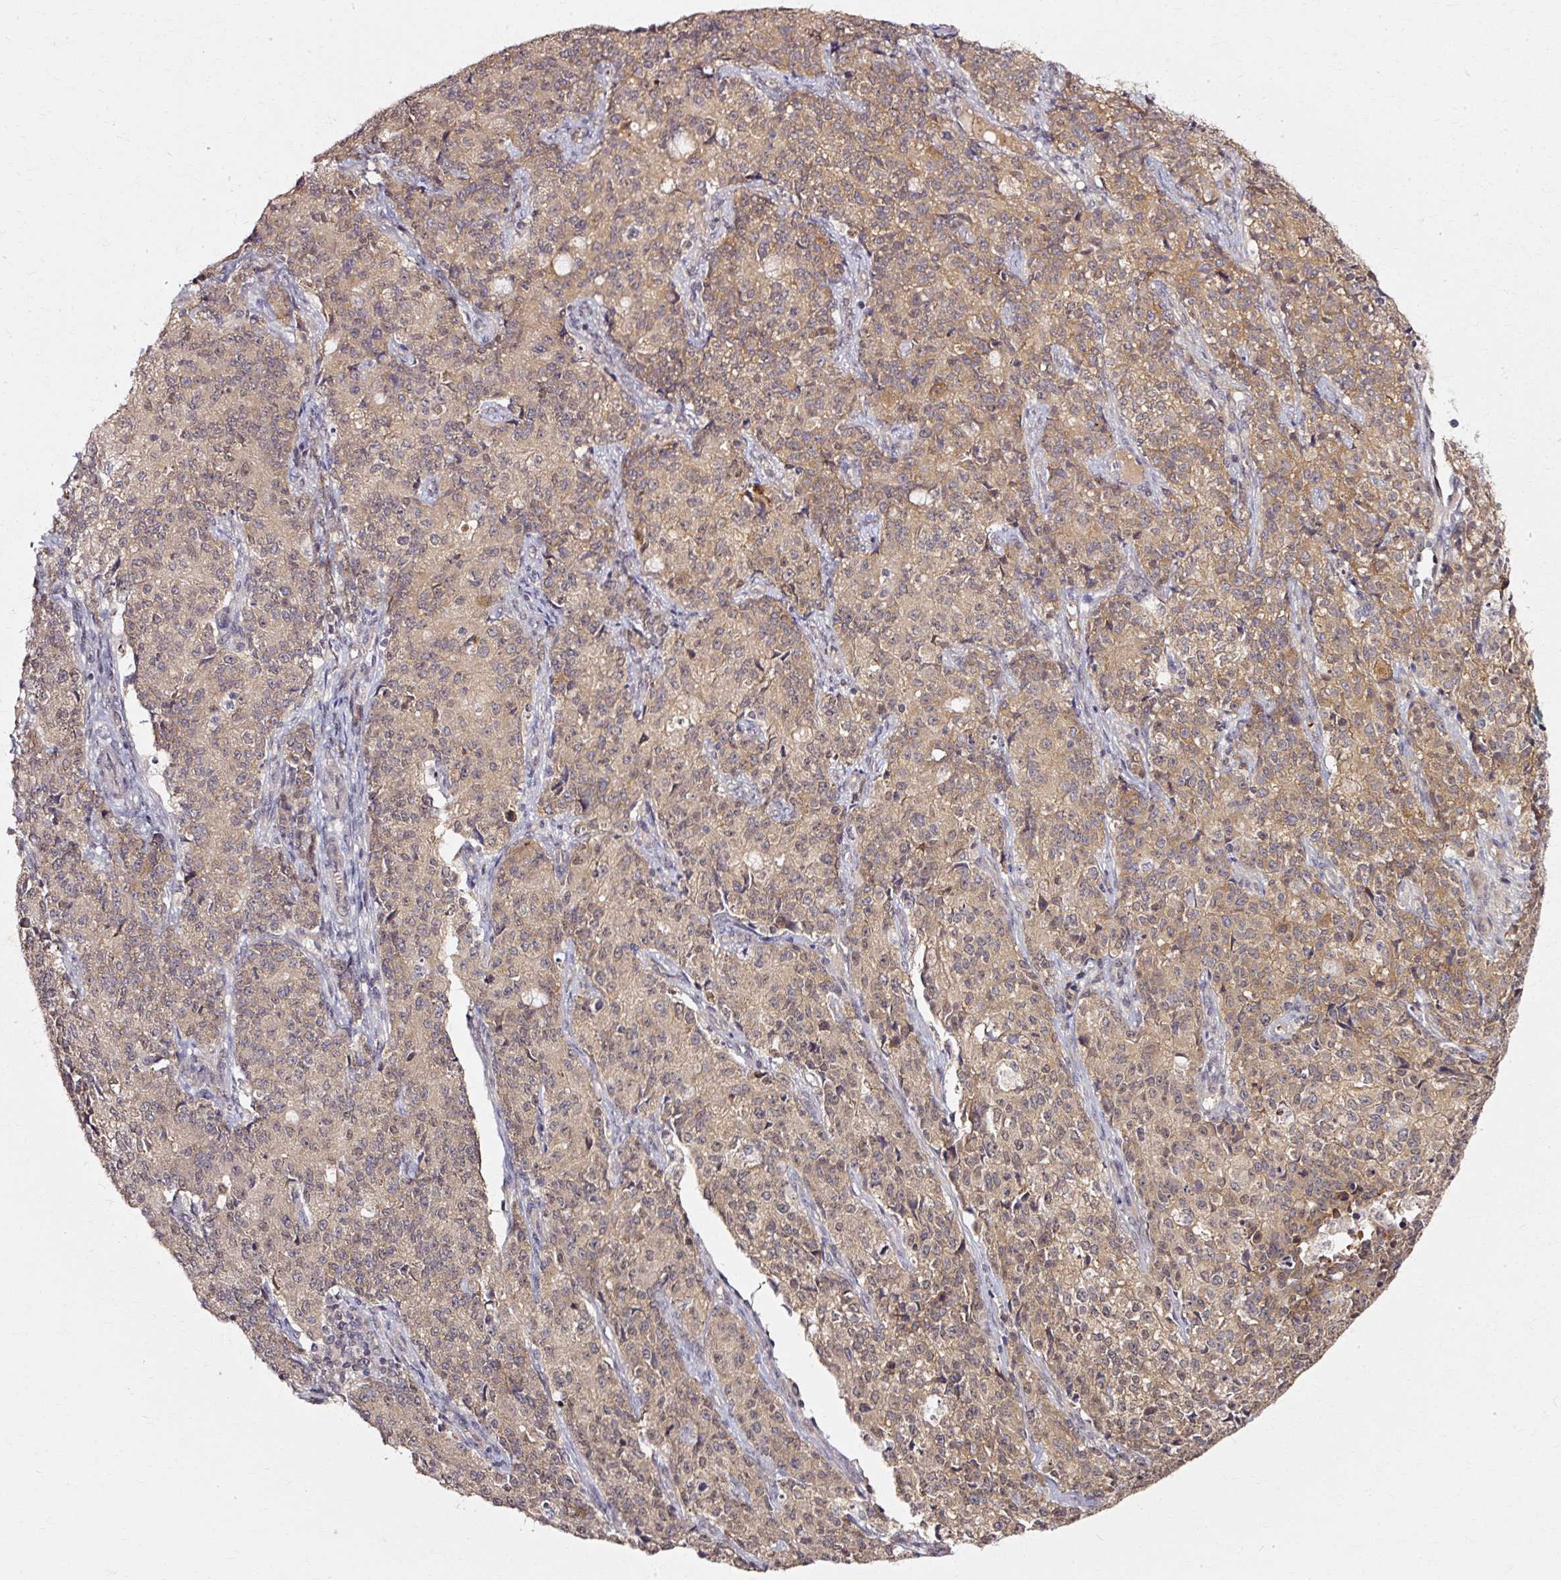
{"staining": {"intensity": "weak", "quantity": ">75%", "location": "cytoplasmic/membranous"}, "tissue": "endometrial cancer", "cell_type": "Tumor cells", "image_type": "cancer", "snomed": [{"axis": "morphology", "description": "Adenocarcinoma, NOS"}, {"axis": "topography", "description": "Endometrium"}], "caption": "Immunohistochemical staining of adenocarcinoma (endometrial) displays low levels of weak cytoplasmic/membranous staining in approximately >75% of tumor cells.", "gene": "RGPD5", "patient": {"sex": "female", "age": 50}}